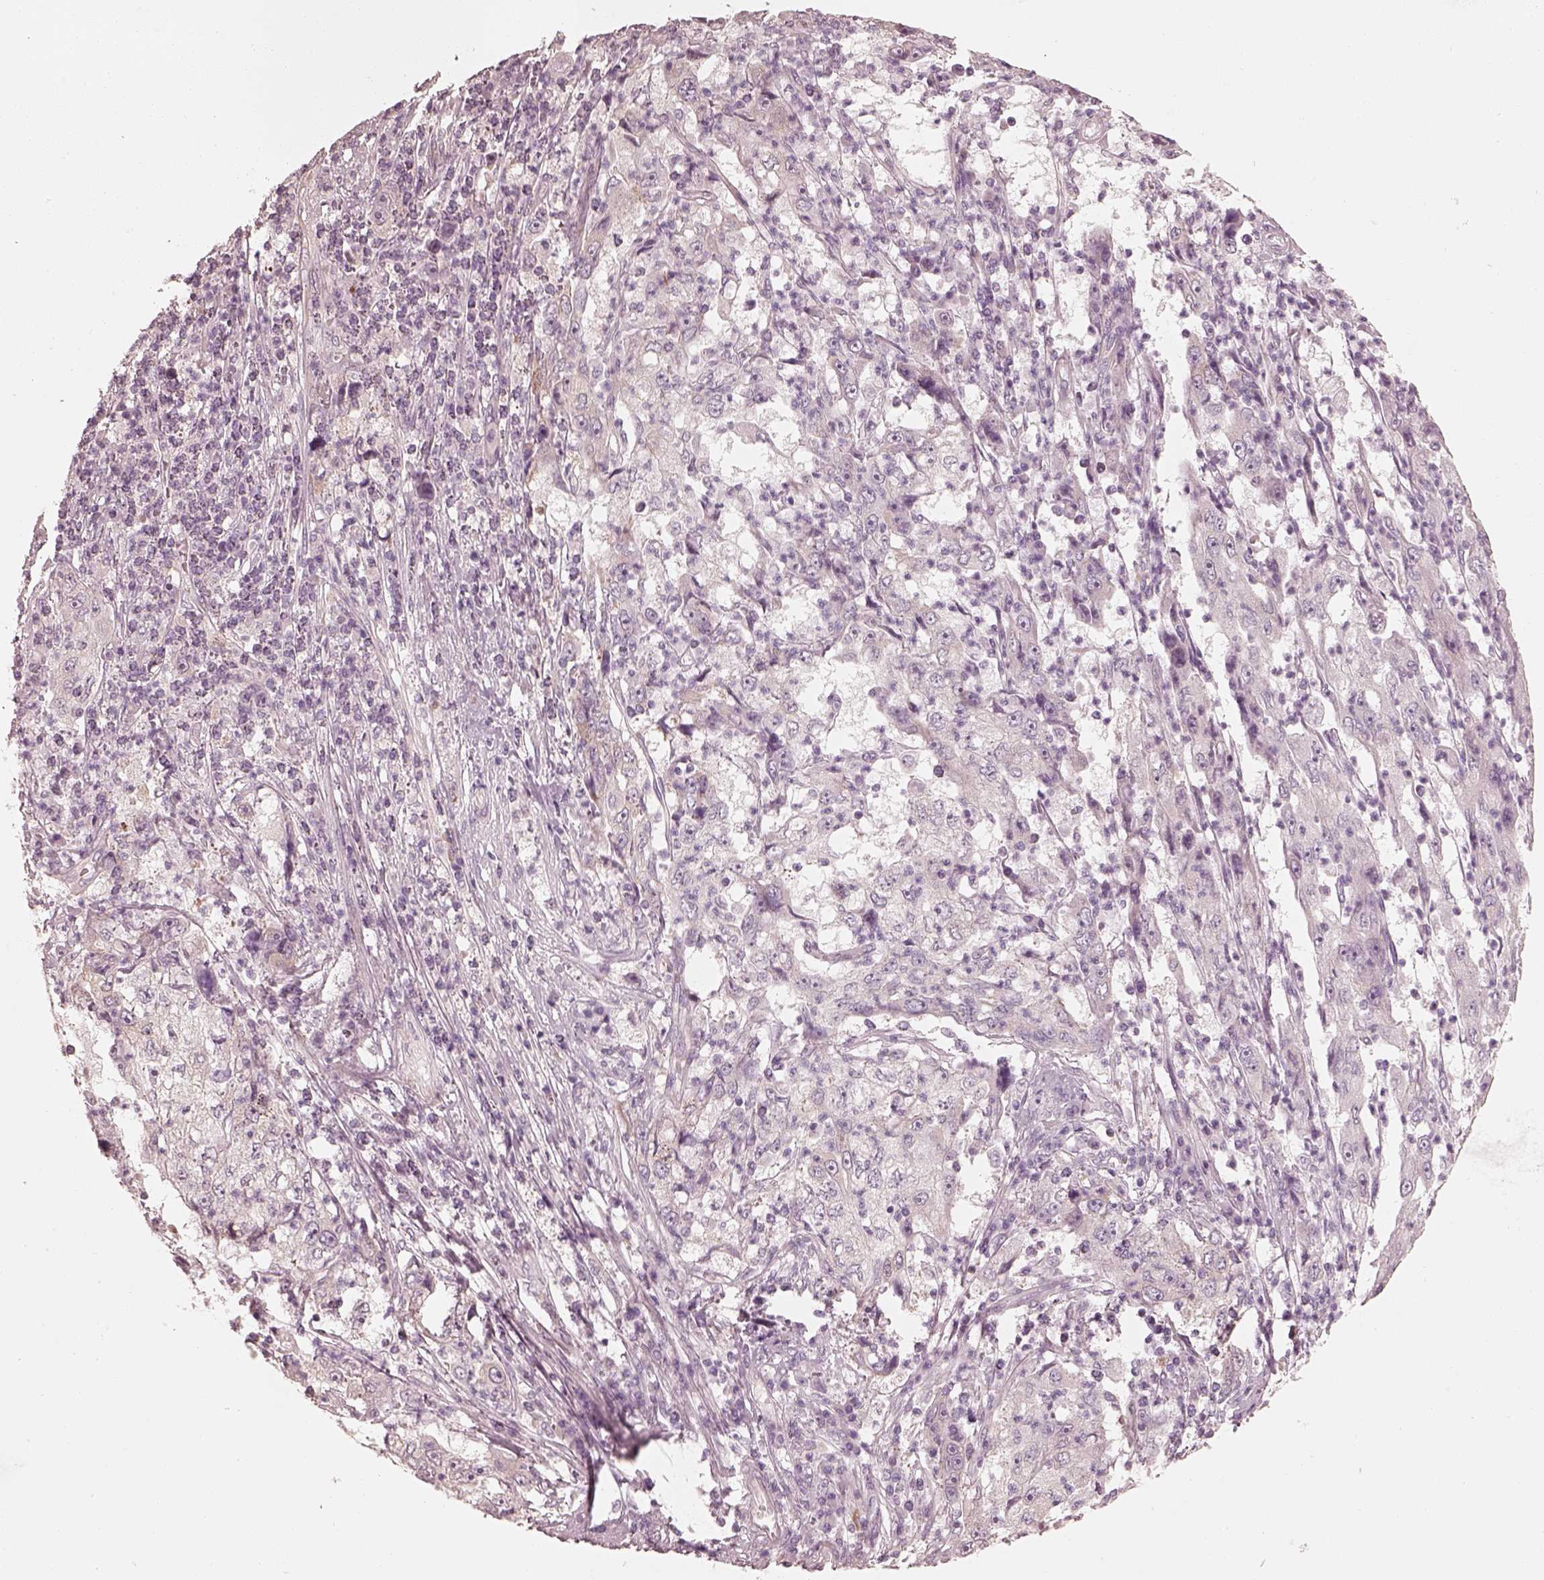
{"staining": {"intensity": "negative", "quantity": "none", "location": "none"}, "tissue": "cervical cancer", "cell_type": "Tumor cells", "image_type": "cancer", "snomed": [{"axis": "morphology", "description": "Squamous cell carcinoma, NOS"}, {"axis": "topography", "description": "Cervix"}], "caption": "Immunohistochemistry (IHC) image of neoplastic tissue: human cervical cancer (squamous cell carcinoma) stained with DAB shows no significant protein staining in tumor cells.", "gene": "RAB3C", "patient": {"sex": "female", "age": 36}}